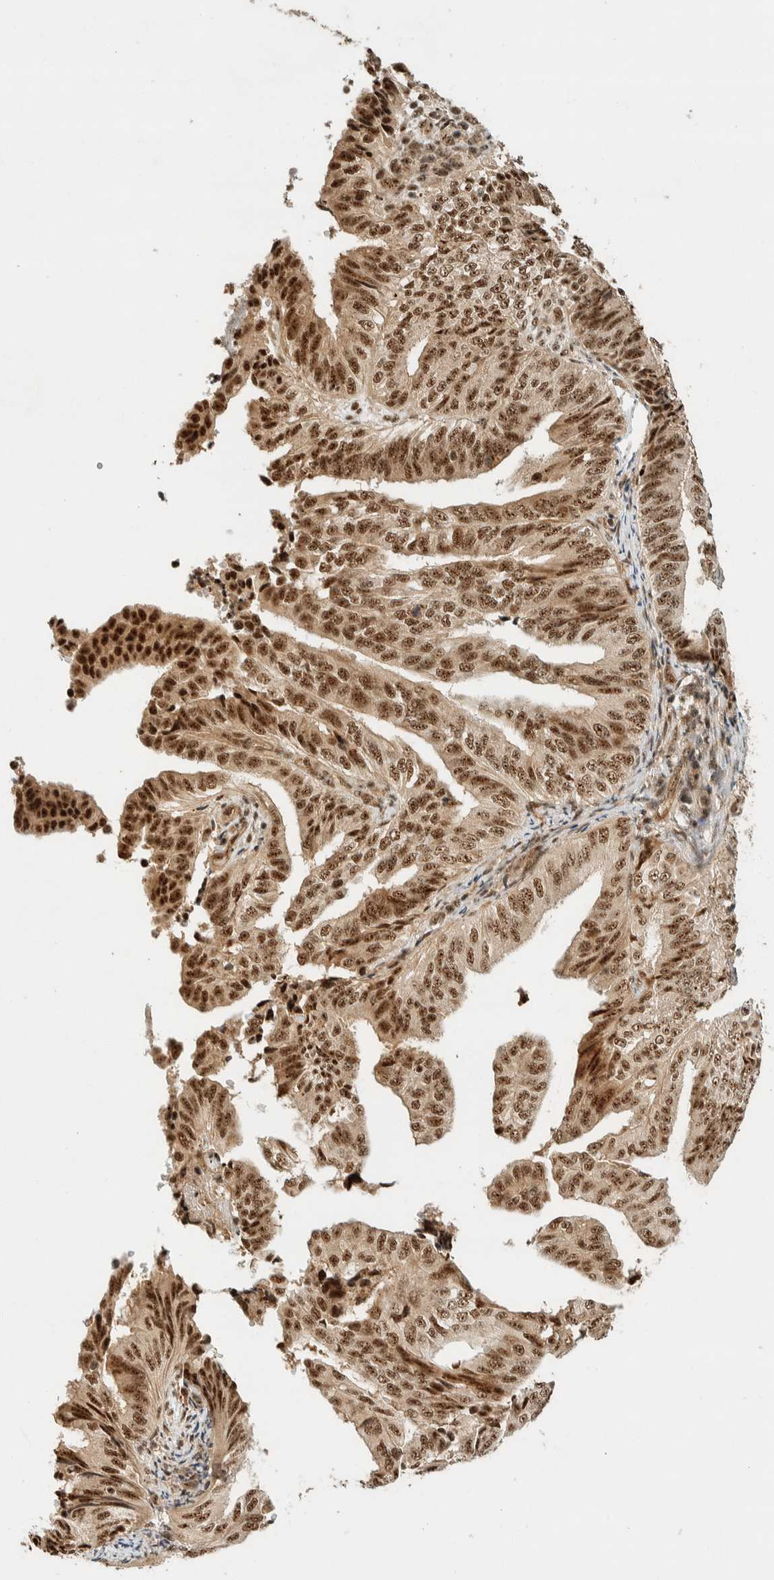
{"staining": {"intensity": "moderate", "quantity": ">75%", "location": "nuclear"}, "tissue": "endometrial cancer", "cell_type": "Tumor cells", "image_type": "cancer", "snomed": [{"axis": "morphology", "description": "Adenocarcinoma, NOS"}, {"axis": "topography", "description": "Endometrium"}], "caption": "Endometrial cancer stained with IHC exhibits moderate nuclear staining in about >75% of tumor cells.", "gene": "SIK1", "patient": {"sex": "female", "age": 58}}